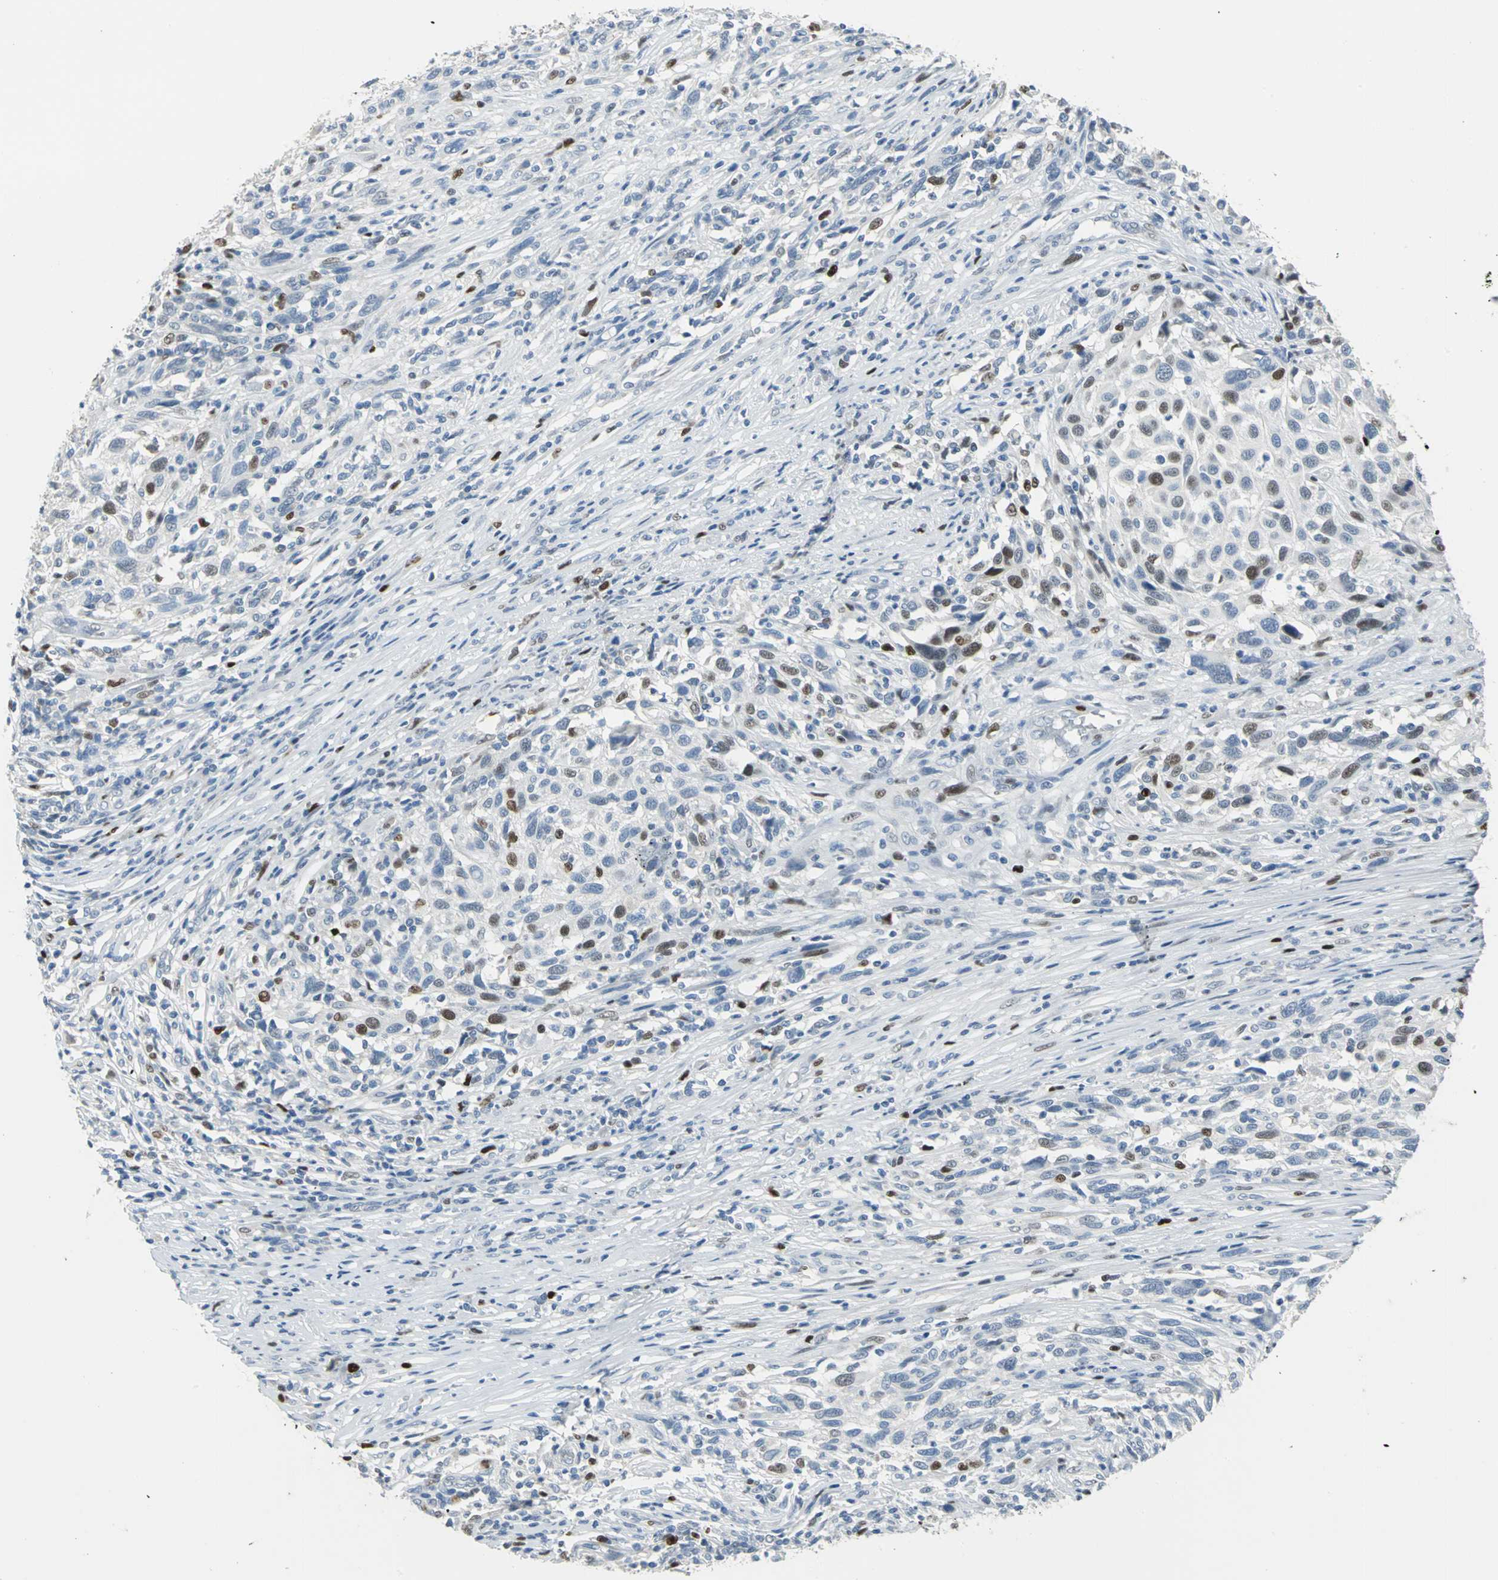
{"staining": {"intensity": "moderate", "quantity": "<25%", "location": "nuclear"}, "tissue": "melanoma", "cell_type": "Tumor cells", "image_type": "cancer", "snomed": [{"axis": "morphology", "description": "Malignant melanoma, Metastatic site"}, {"axis": "topography", "description": "Lymph node"}], "caption": "Immunohistochemistry micrograph of neoplastic tissue: malignant melanoma (metastatic site) stained using IHC demonstrates low levels of moderate protein expression localized specifically in the nuclear of tumor cells, appearing as a nuclear brown color.", "gene": "MCM3", "patient": {"sex": "male", "age": 61}}